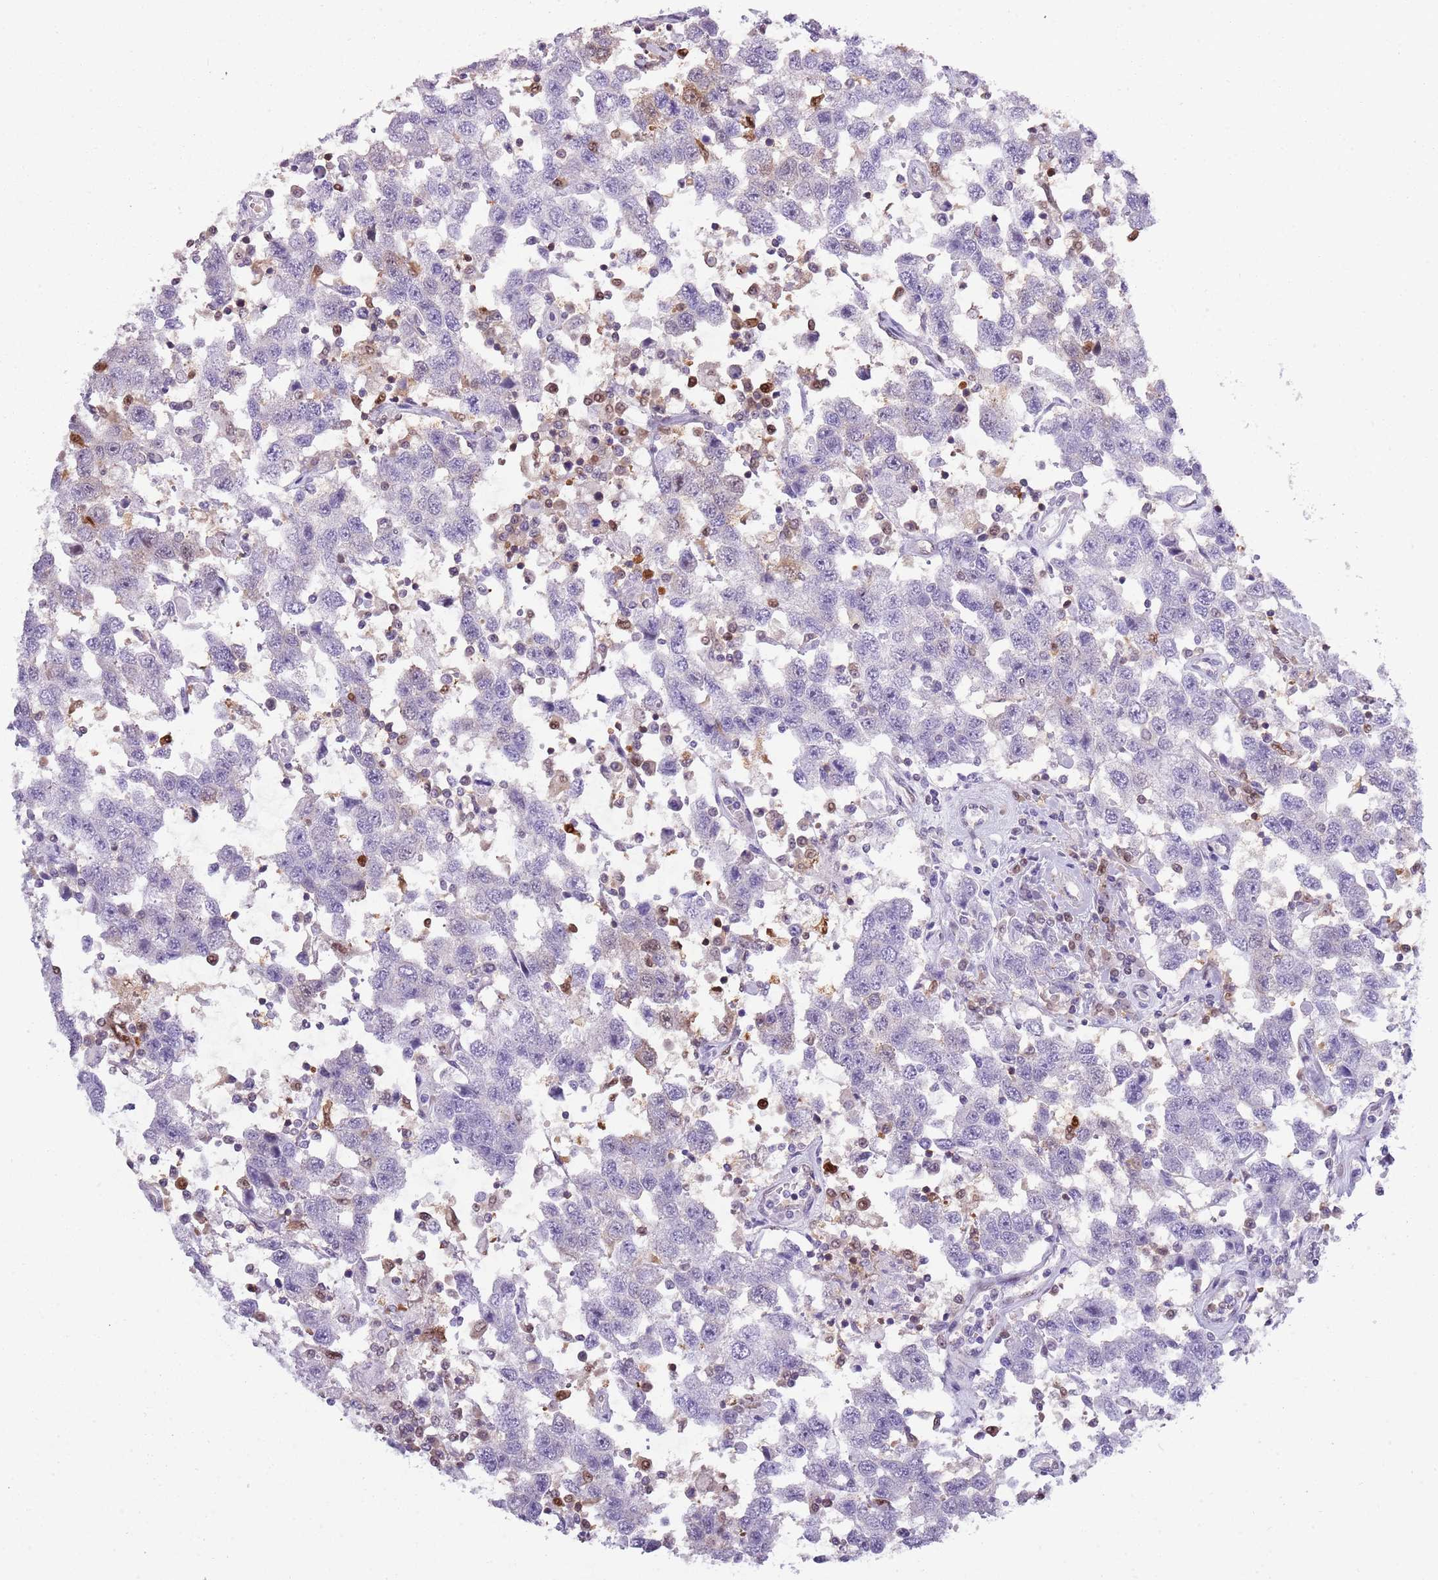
{"staining": {"intensity": "negative", "quantity": "none", "location": "none"}, "tissue": "testis cancer", "cell_type": "Tumor cells", "image_type": "cancer", "snomed": [{"axis": "morphology", "description": "Seminoma, NOS"}, {"axis": "topography", "description": "Testis"}], "caption": "This is an IHC micrograph of testis seminoma. There is no expression in tumor cells.", "gene": "NBPF6", "patient": {"sex": "male", "age": 41}}